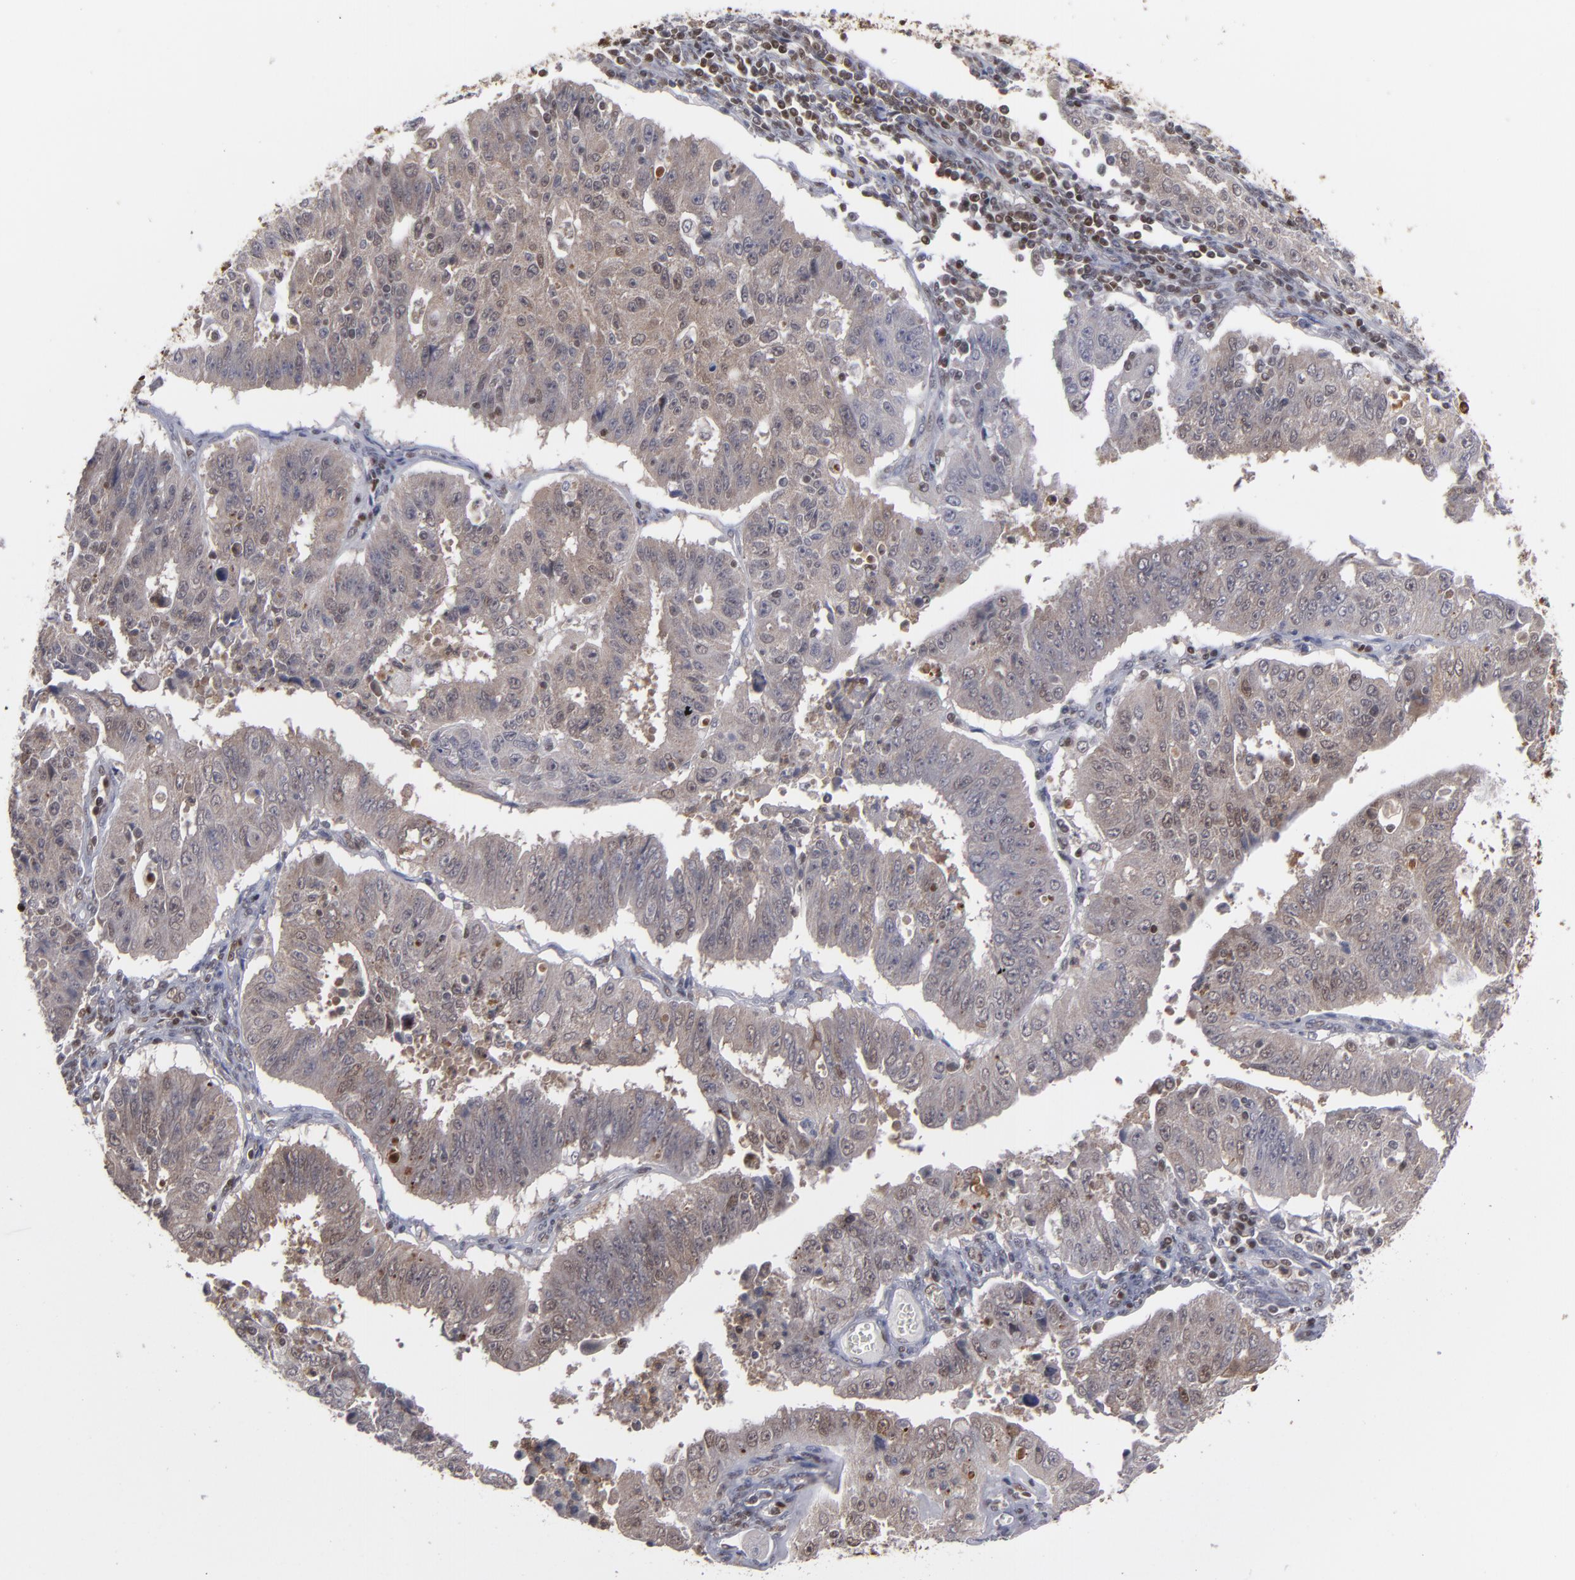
{"staining": {"intensity": "weak", "quantity": "25%-75%", "location": "cytoplasmic/membranous,nuclear"}, "tissue": "endometrial cancer", "cell_type": "Tumor cells", "image_type": "cancer", "snomed": [{"axis": "morphology", "description": "Adenocarcinoma, NOS"}, {"axis": "topography", "description": "Endometrium"}], "caption": "Protein expression analysis of human adenocarcinoma (endometrial) reveals weak cytoplasmic/membranous and nuclear positivity in approximately 25%-75% of tumor cells.", "gene": "GSR", "patient": {"sex": "female", "age": 42}}